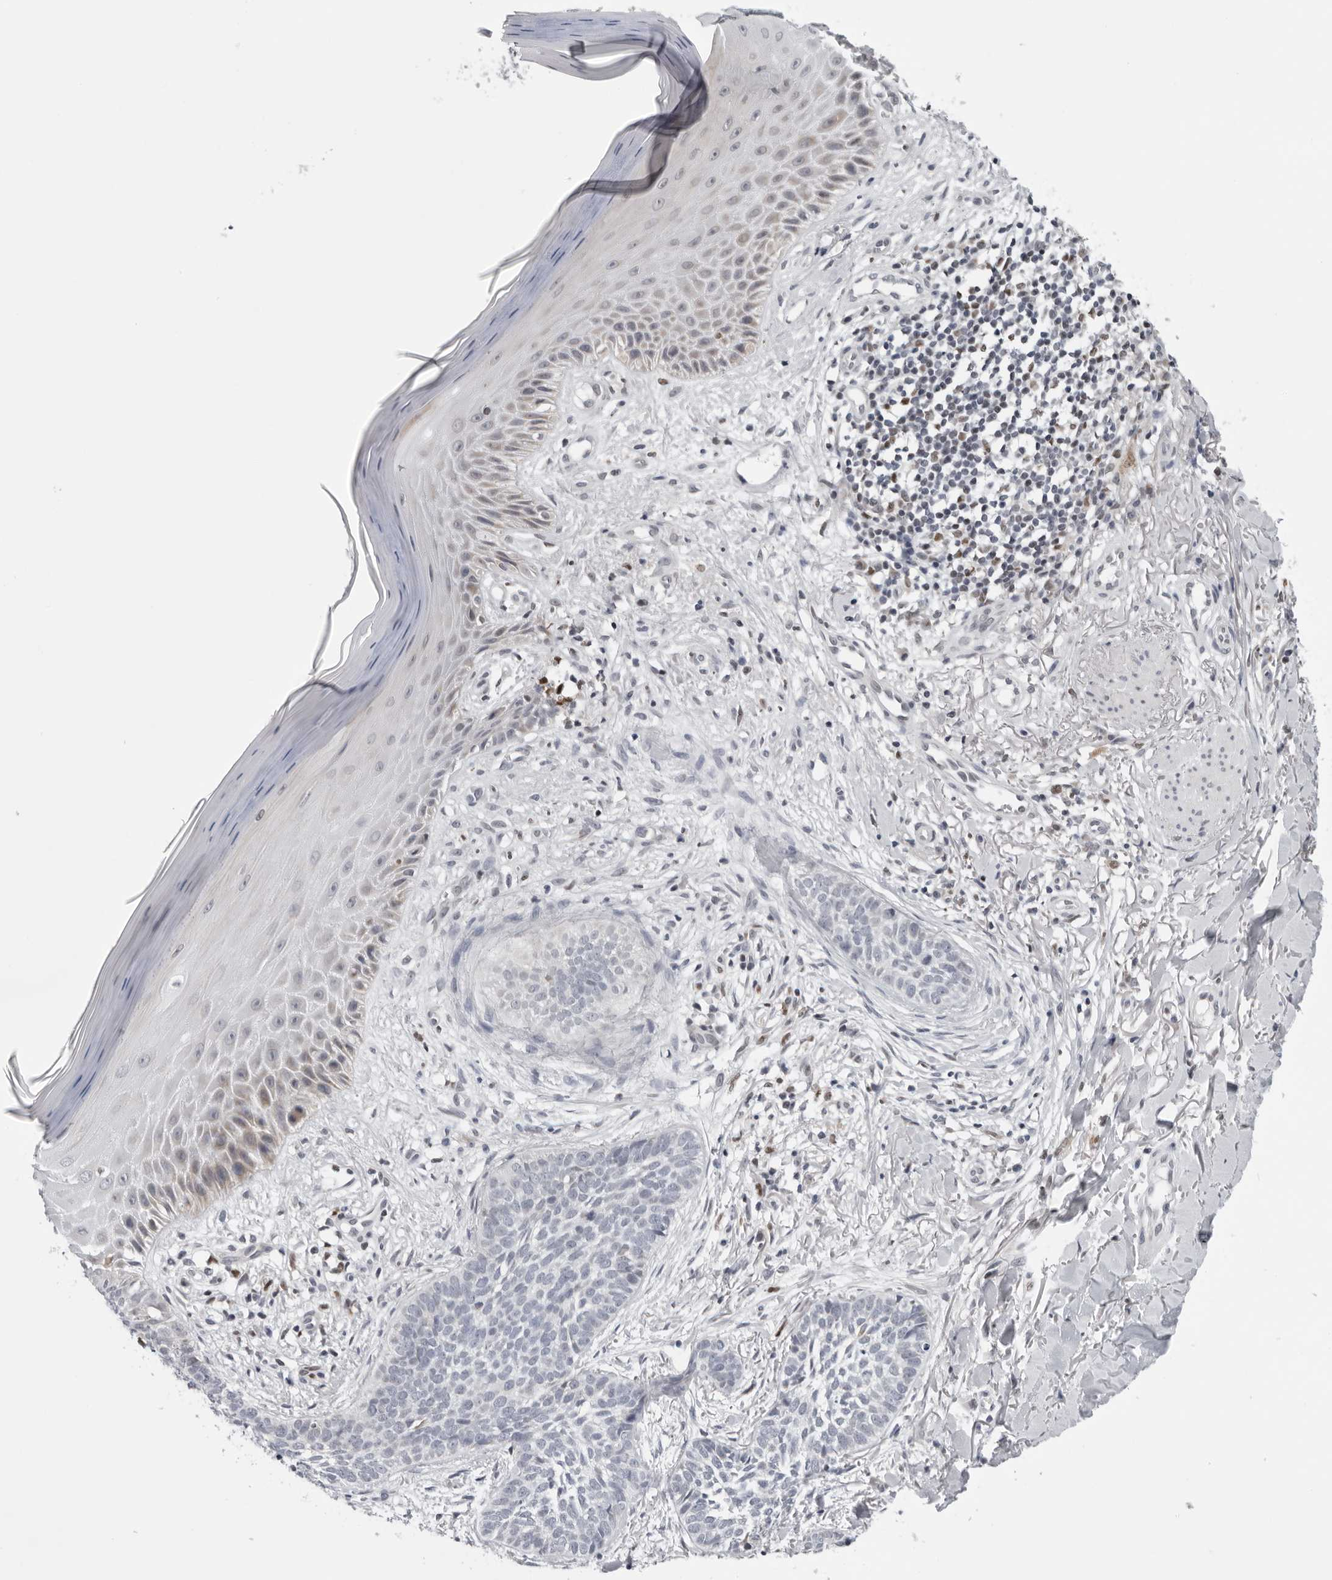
{"staining": {"intensity": "negative", "quantity": "none", "location": "none"}, "tissue": "skin cancer", "cell_type": "Tumor cells", "image_type": "cancer", "snomed": [{"axis": "morphology", "description": "Normal tissue, NOS"}, {"axis": "morphology", "description": "Basal cell carcinoma"}, {"axis": "topography", "description": "Skin"}], "caption": "IHC of basal cell carcinoma (skin) displays no expression in tumor cells.", "gene": "CPT2", "patient": {"sex": "male", "age": 67}}